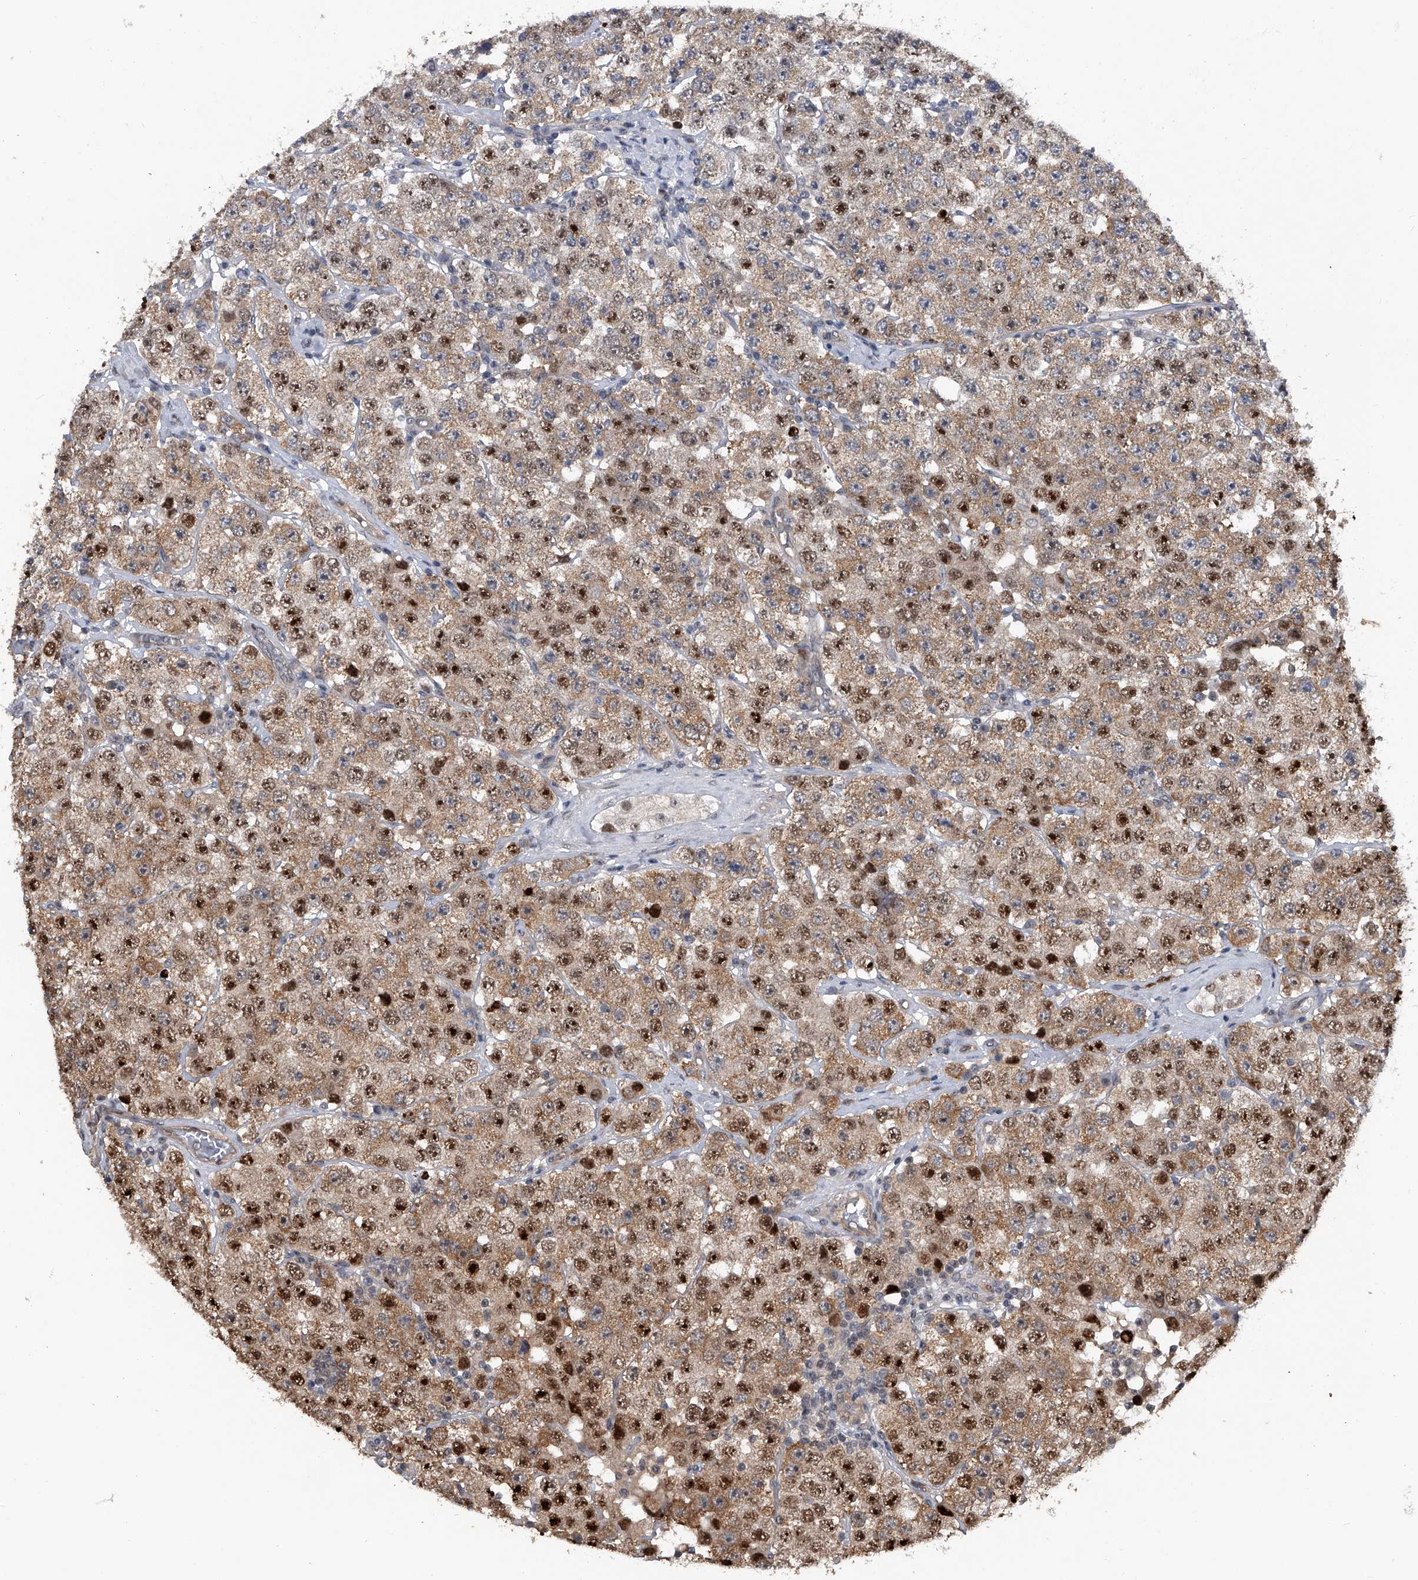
{"staining": {"intensity": "strong", "quantity": "25%-75%", "location": "cytoplasmic/membranous,nuclear"}, "tissue": "testis cancer", "cell_type": "Tumor cells", "image_type": "cancer", "snomed": [{"axis": "morphology", "description": "Seminoma, NOS"}, {"axis": "topography", "description": "Testis"}], "caption": "Protein analysis of testis cancer tissue displays strong cytoplasmic/membranous and nuclear expression in about 25%-75% of tumor cells.", "gene": "SLC12A8", "patient": {"sex": "male", "age": 28}}